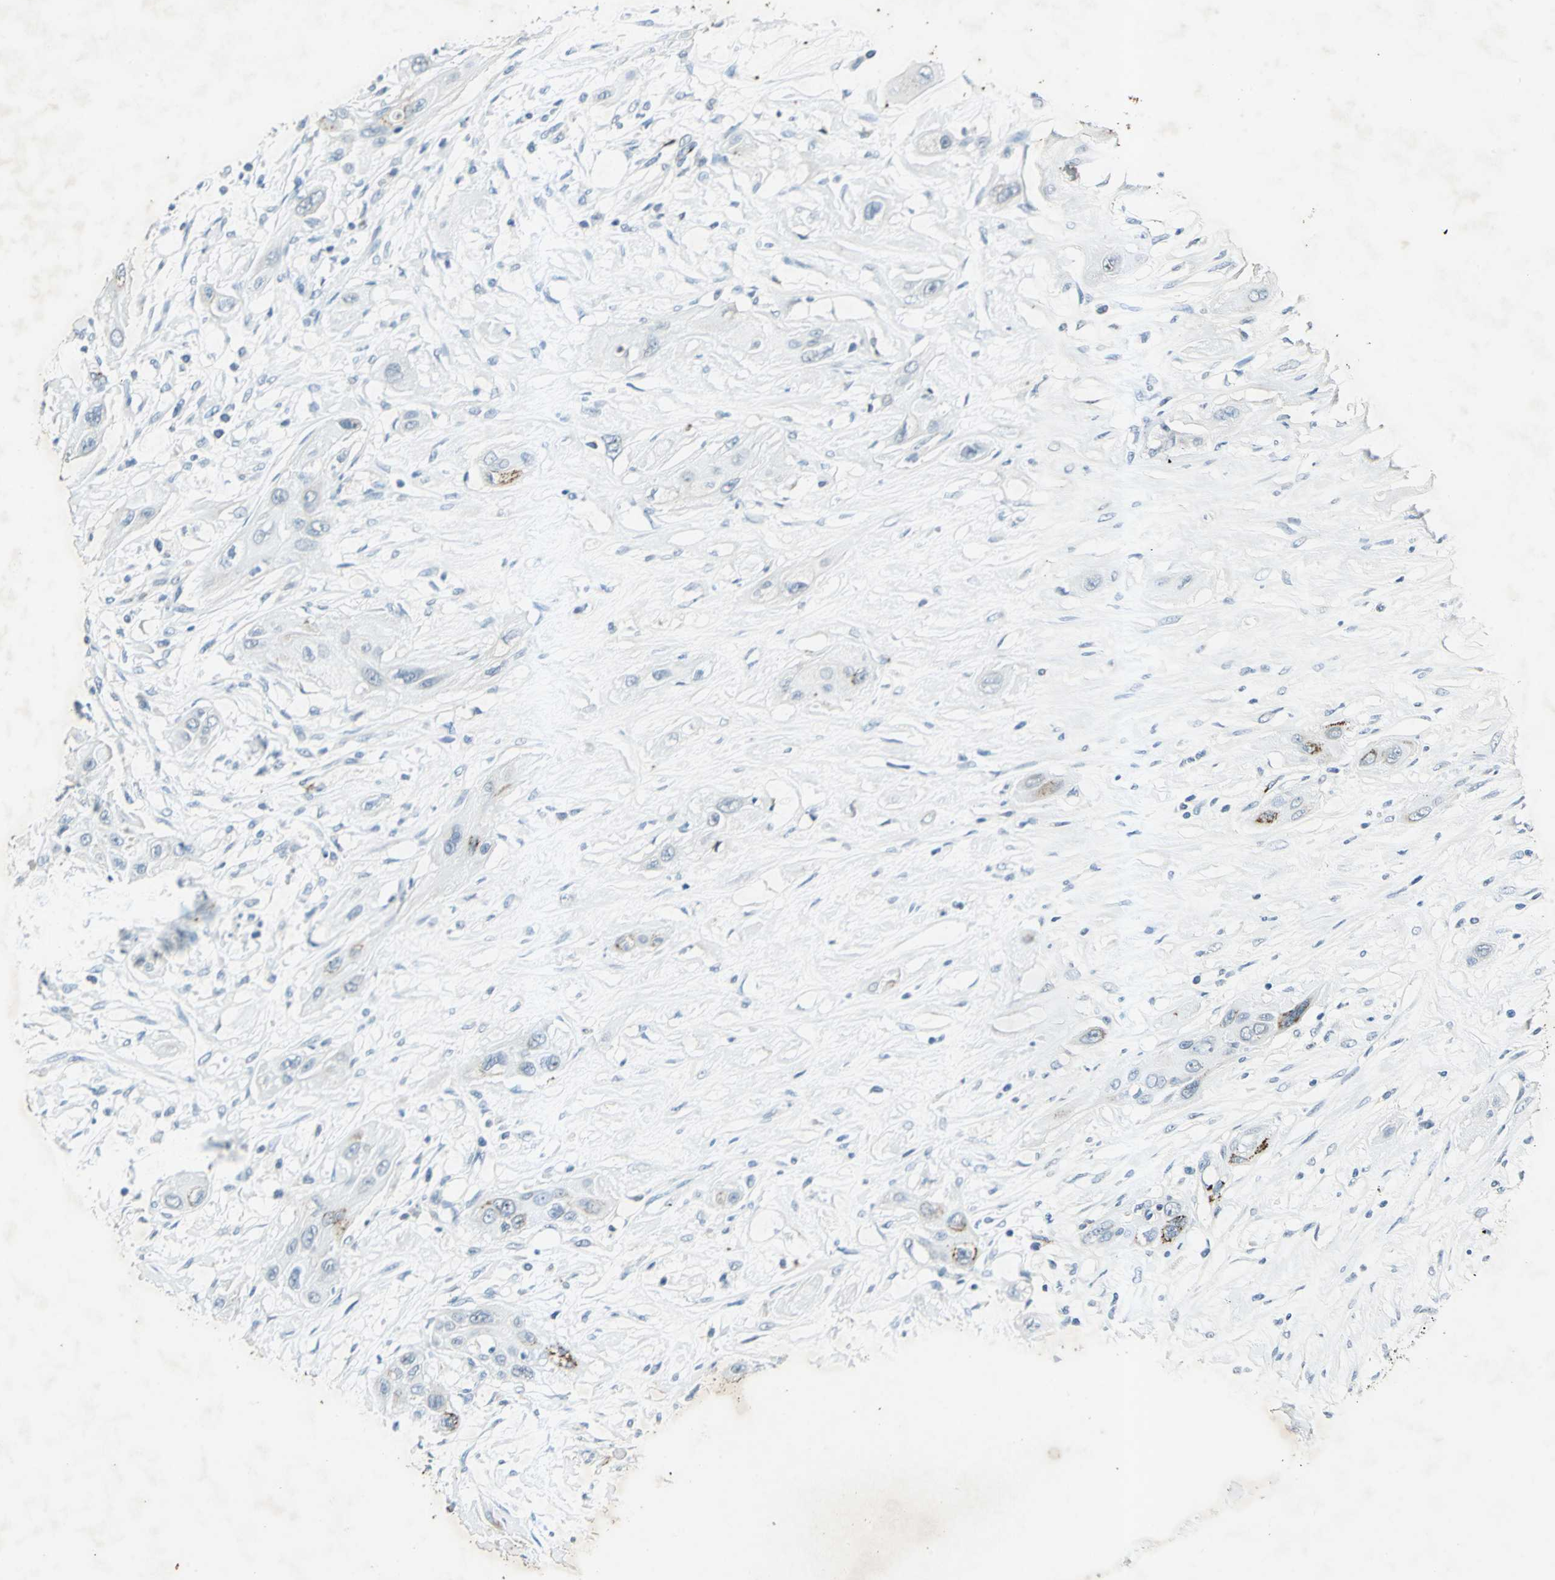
{"staining": {"intensity": "negative", "quantity": "none", "location": "none"}, "tissue": "lung cancer", "cell_type": "Tumor cells", "image_type": "cancer", "snomed": [{"axis": "morphology", "description": "Squamous cell carcinoma, NOS"}, {"axis": "topography", "description": "Lung"}], "caption": "The immunohistochemistry micrograph has no significant positivity in tumor cells of lung cancer (squamous cell carcinoma) tissue.", "gene": "CAMK2B", "patient": {"sex": "female", "age": 47}}